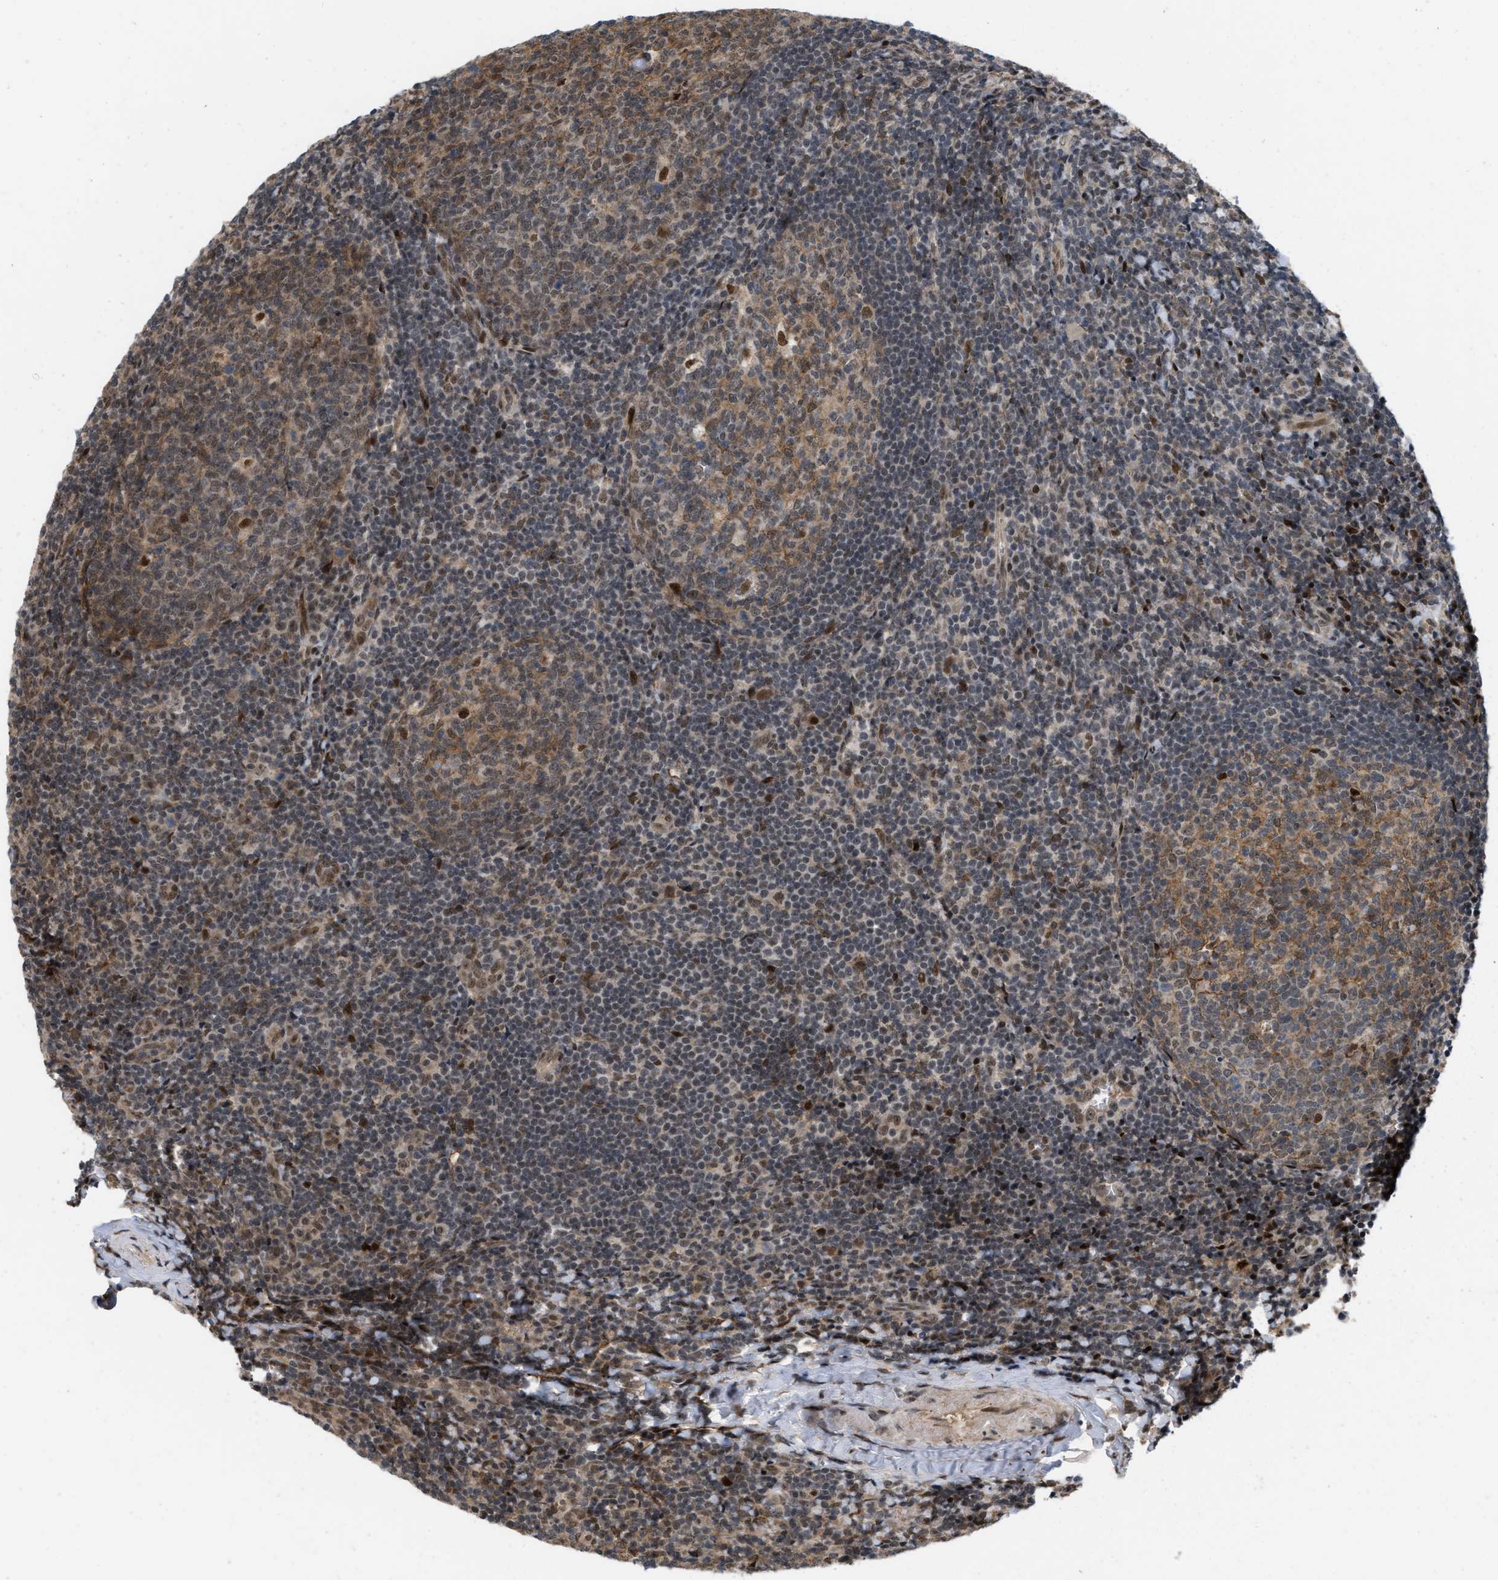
{"staining": {"intensity": "moderate", "quantity": ">75%", "location": "cytoplasmic/membranous,nuclear"}, "tissue": "tonsil", "cell_type": "Germinal center cells", "image_type": "normal", "snomed": [{"axis": "morphology", "description": "Normal tissue, NOS"}, {"axis": "topography", "description": "Tonsil"}], "caption": "DAB (3,3'-diaminobenzidine) immunohistochemical staining of unremarkable human tonsil displays moderate cytoplasmic/membranous,nuclear protein expression in approximately >75% of germinal center cells.", "gene": "ANKRD11", "patient": {"sex": "male", "age": 37}}